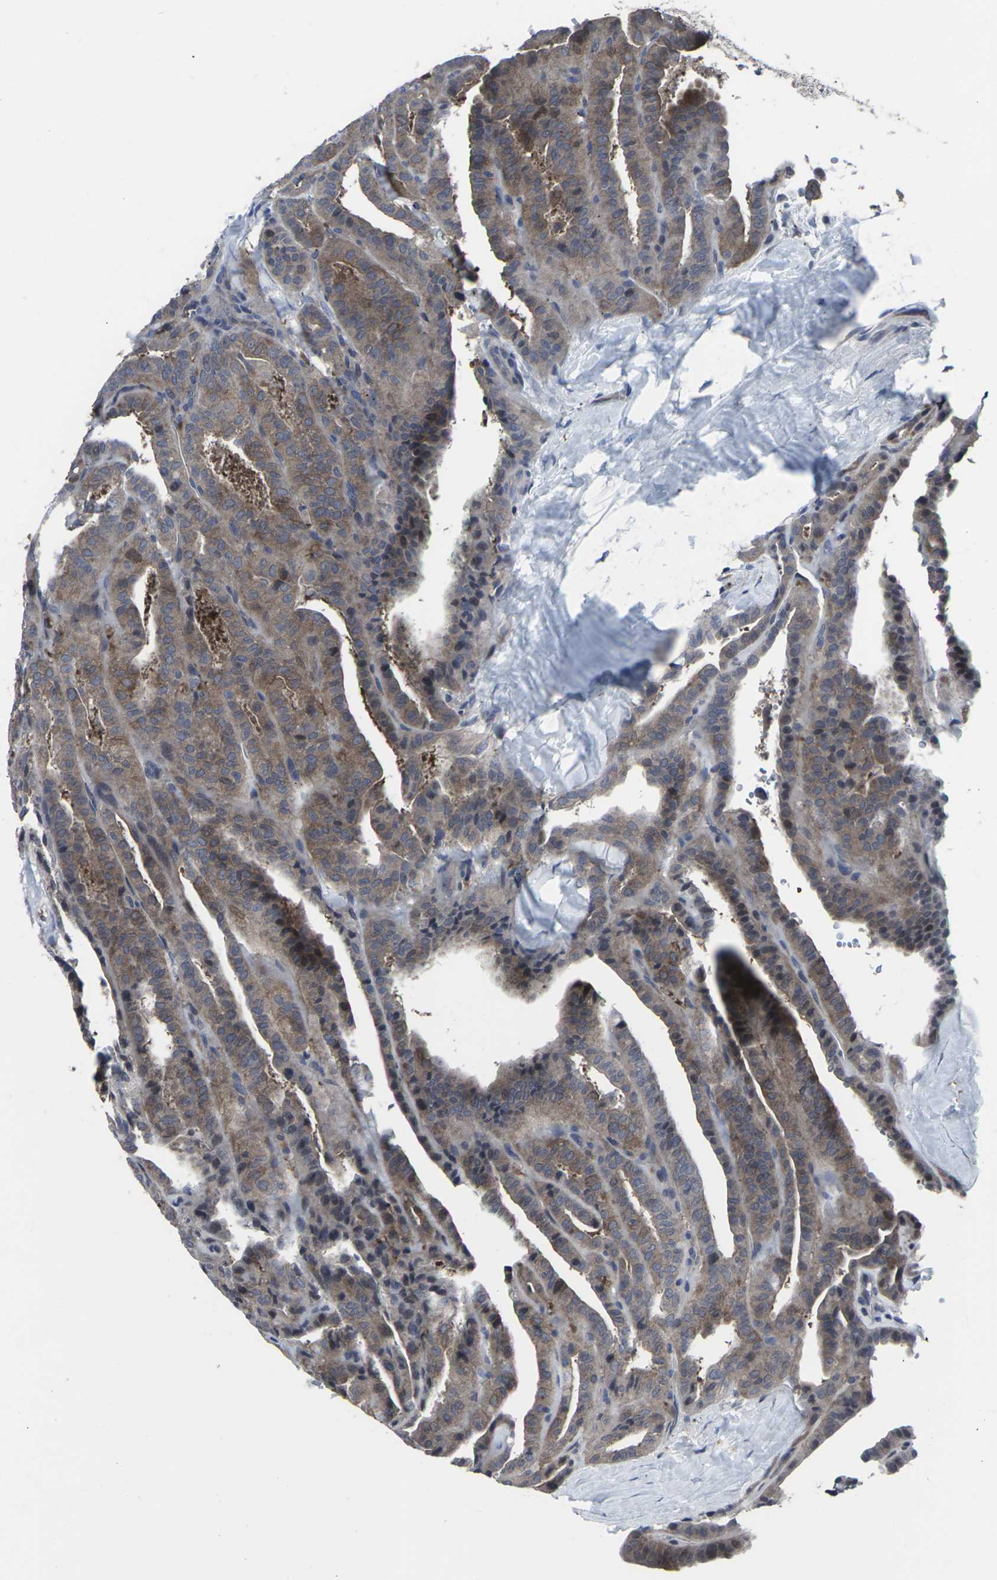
{"staining": {"intensity": "moderate", "quantity": ">75%", "location": "cytoplasmic/membranous"}, "tissue": "thyroid cancer", "cell_type": "Tumor cells", "image_type": "cancer", "snomed": [{"axis": "morphology", "description": "Papillary adenocarcinoma, NOS"}, {"axis": "topography", "description": "Thyroid gland"}], "caption": "A histopathology image of thyroid cancer (papillary adenocarcinoma) stained for a protein exhibits moderate cytoplasmic/membranous brown staining in tumor cells.", "gene": "HPRT1", "patient": {"sex": "male", "age": 77}}